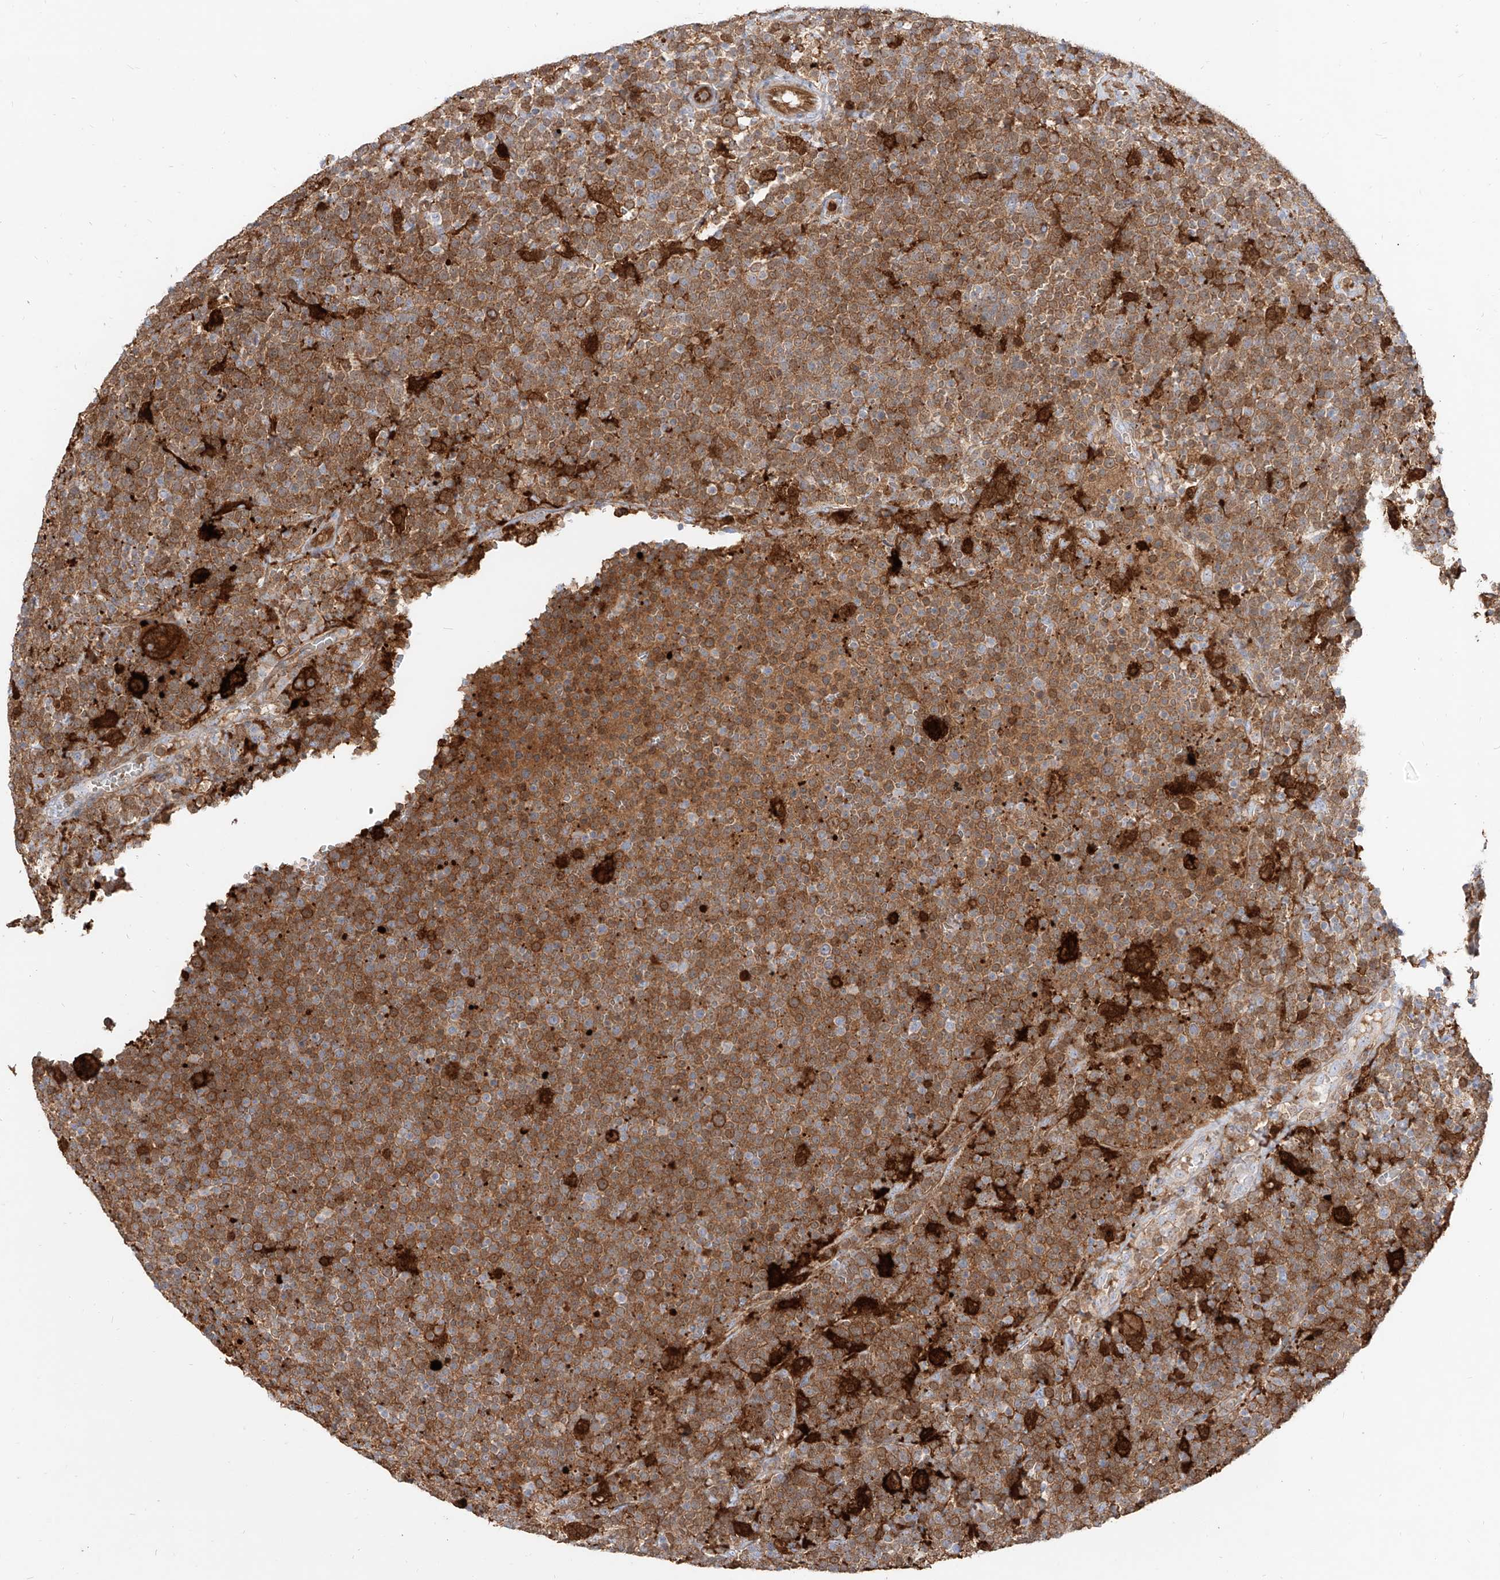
{"staining": {"intensity": "moderate", "quantity": "25%-75%", "location": "cytoplasmic/membranous"}, "tissue": "lymphoma", "cell_type": "Tumor cells", "image_type": "cancer", "snomed": [{"axis": "morphology", "description": "Malignant lymphoma, non-Hodgkin's type, High grade"}, {"axis": "topography", "description": "Lymph node"}], "caption": "Immunohistochemistry (IHC) histopathology image of neoplastic tissue: human malignant lymphoma, non-Hodgkin's type (high-grade) stained using immunohistochemistry shows medium levels of moderate protein expression localized specifically in the cytoplasmic/membranous of tumor cells, appearing as a cytoplasmic/membranous brown color.", "gene": "KYNU", "patient": {"sex": "male", "age": 61}}